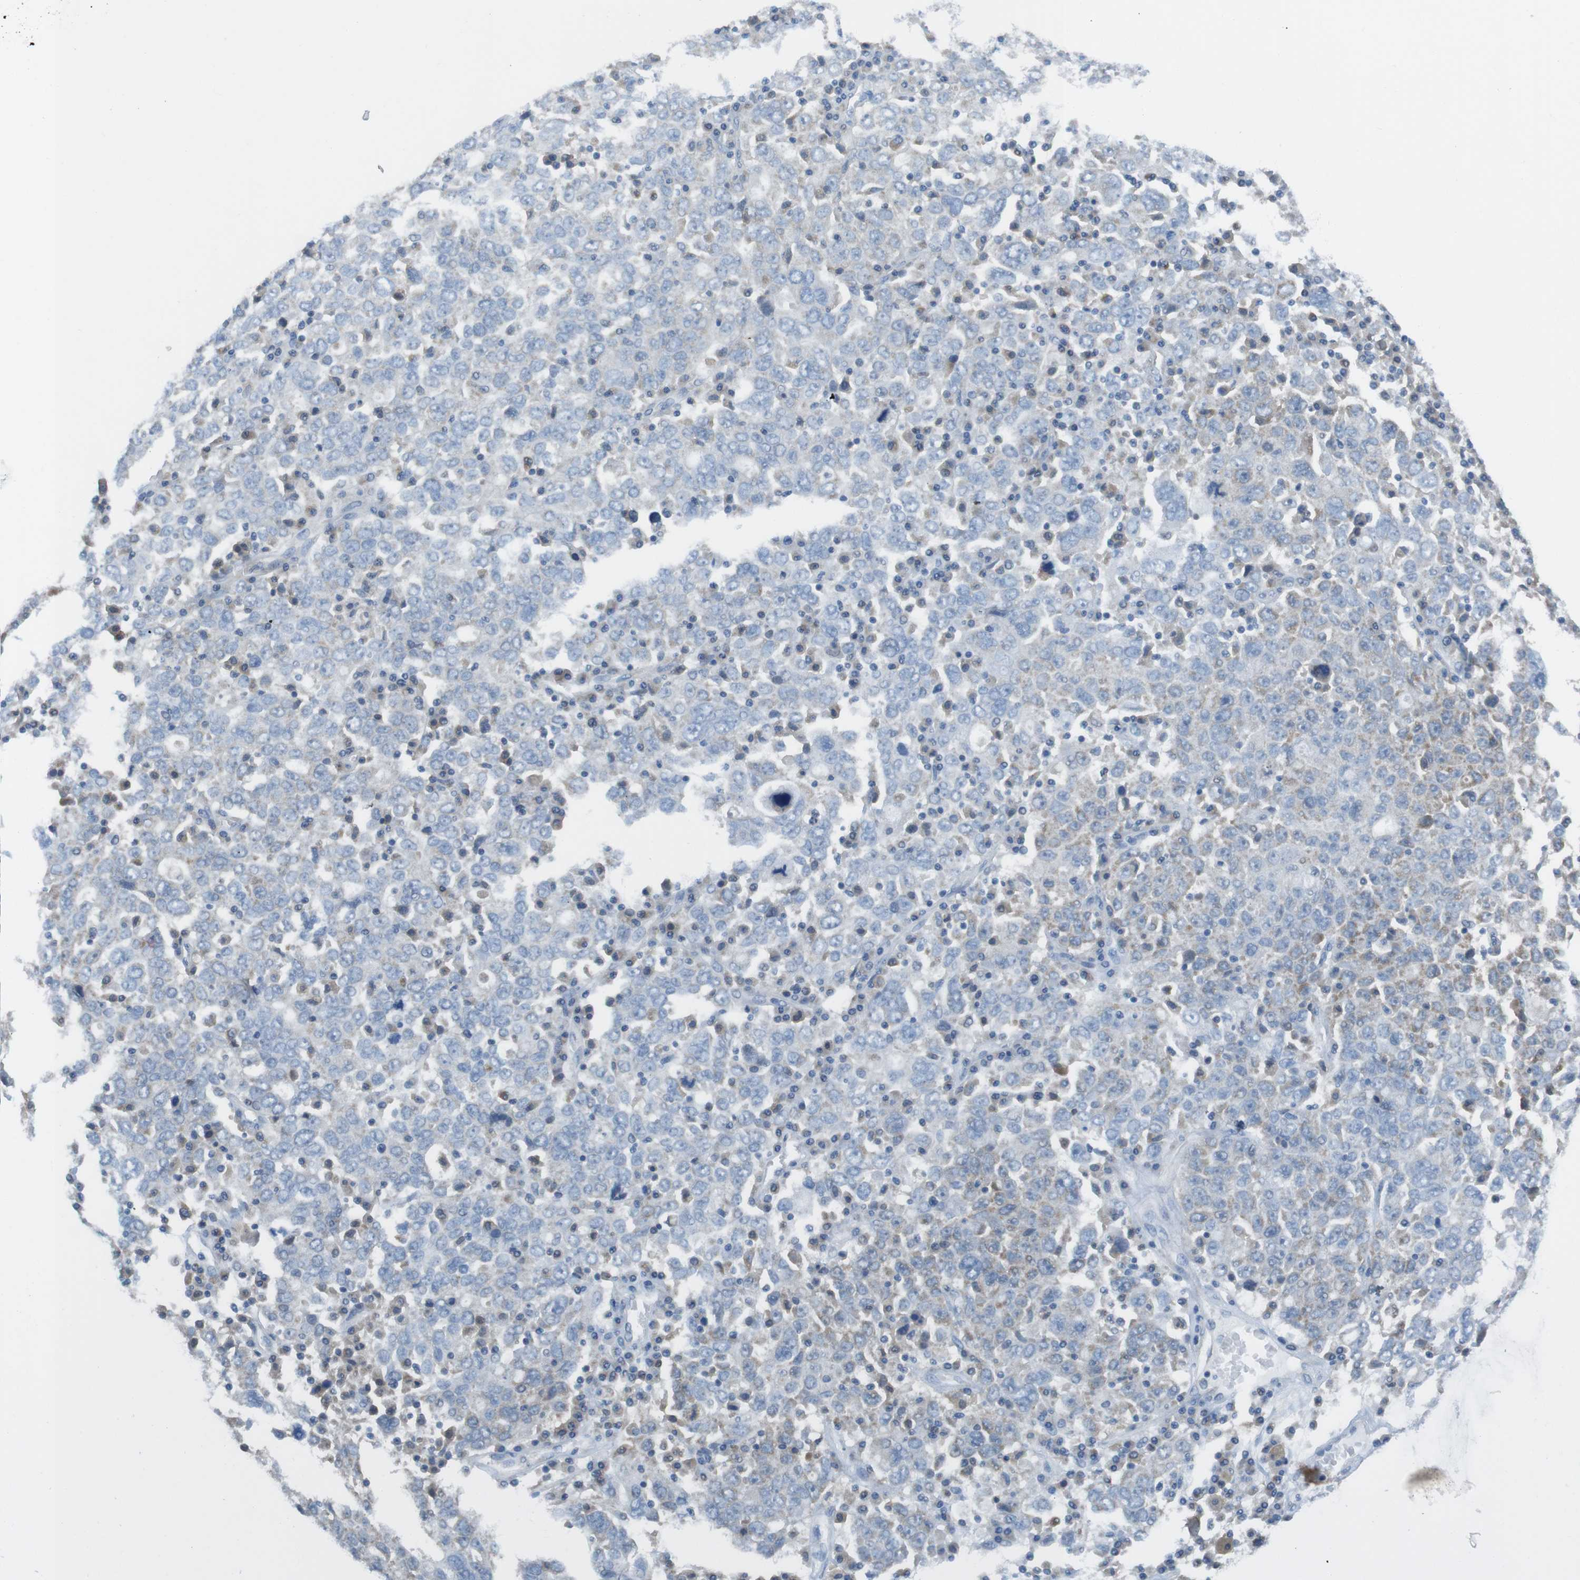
{"staining": {"intensity": "weak", "quantity": "<25%", "location": "cytoplasmic/membranous"}, "tissue": "ovarian cancer", "cell_type": "Tumor cells", "image_type": "cancer", "snomed": [{"axis": "morphology", "description": "Carcinoma, endometroid"}, {"axis": "topography", "description": "Ovary"}], "caption": "A histopathology image of human ovarian endometroid carcinoma is negative for staining in tumor cells.", "gene": "MTHFD1", "patient": {"sex": "female", "age": 62}}